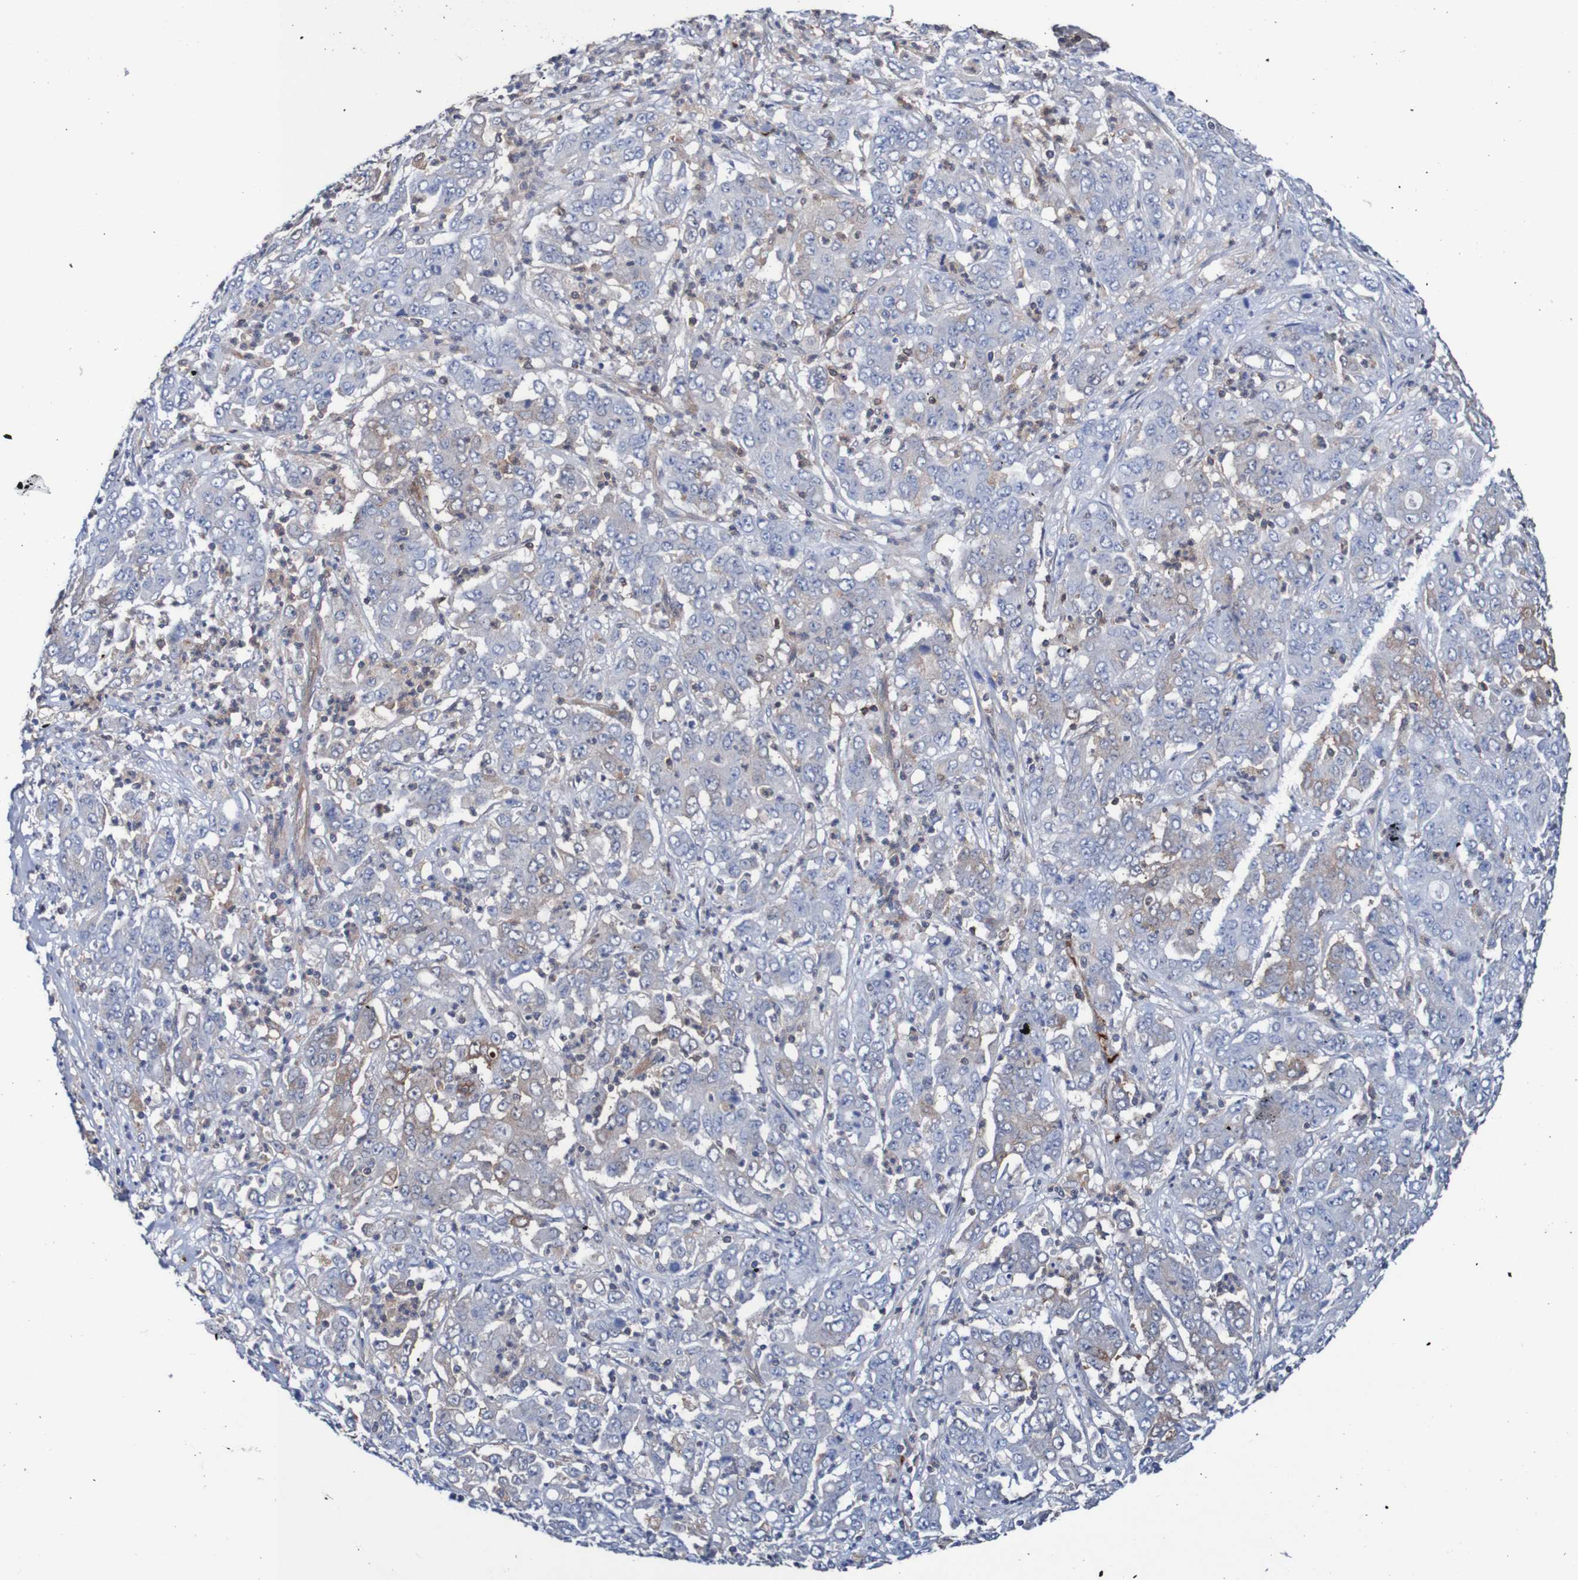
{"staining": {"intensity": "negative", "quantity": "none", "location": "none"}, "tissue": "stomach cancer", "cell_type": "Tumor cells", "image_type": "cancer", "snomed": [{"axis": "morphology", "description": "Adenocarcinoma, NOS"}, {"axis": "topography", "description": "Stomach, lower"}], "caption": "Stomach adenocarcinoma was stained to show a protein in brown. There is no significant positivity in tumor cells.", "gene": "RIGI", "patient": {"sex": "female", "age": 71}}